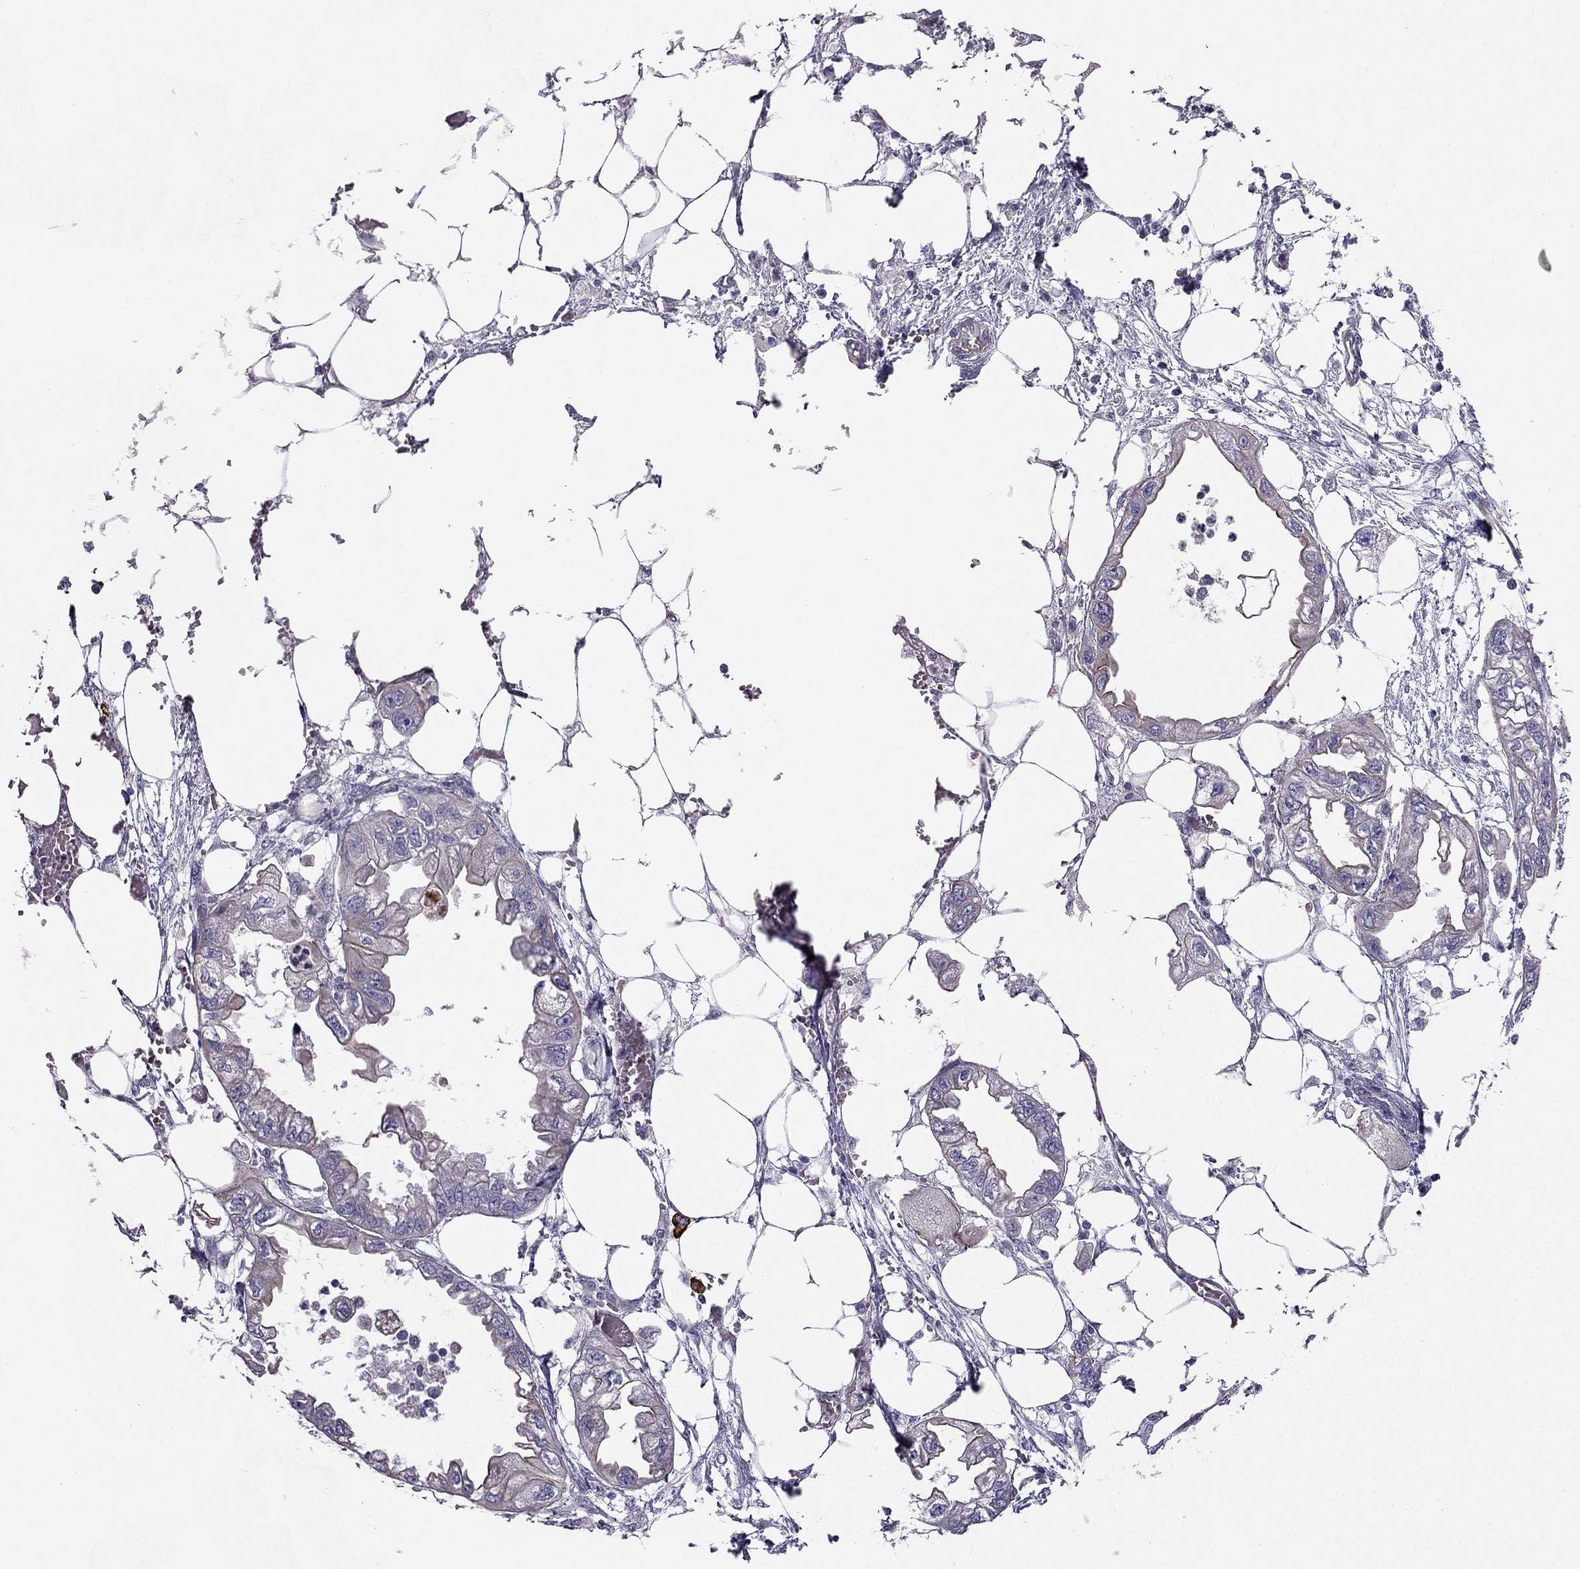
{"staining": {"intensity": "negative", "quantity": "none", "location": "none"}, "tissue": "endometrial cancer", "cell_type": "Tumor cells", "image_type": "cancer", "snomed": [{"axis": "morphology", "description": "Adenocarcinoma, NOS"}, {"axis": "morphology", "description": "Adenocarcinoma, metastatic, NOS"}, {"axis": "topography", "description": "Adipose tissue"}, {"axis": "topography", "description": "Endometrium"}], "caption": "Photomicrograph shows no protein staining in tumor cells of endometrial metastatic adenocarcinoma tissue.", "gene": "ENOX1", "patient": {"sex": "female", "age": 67}}